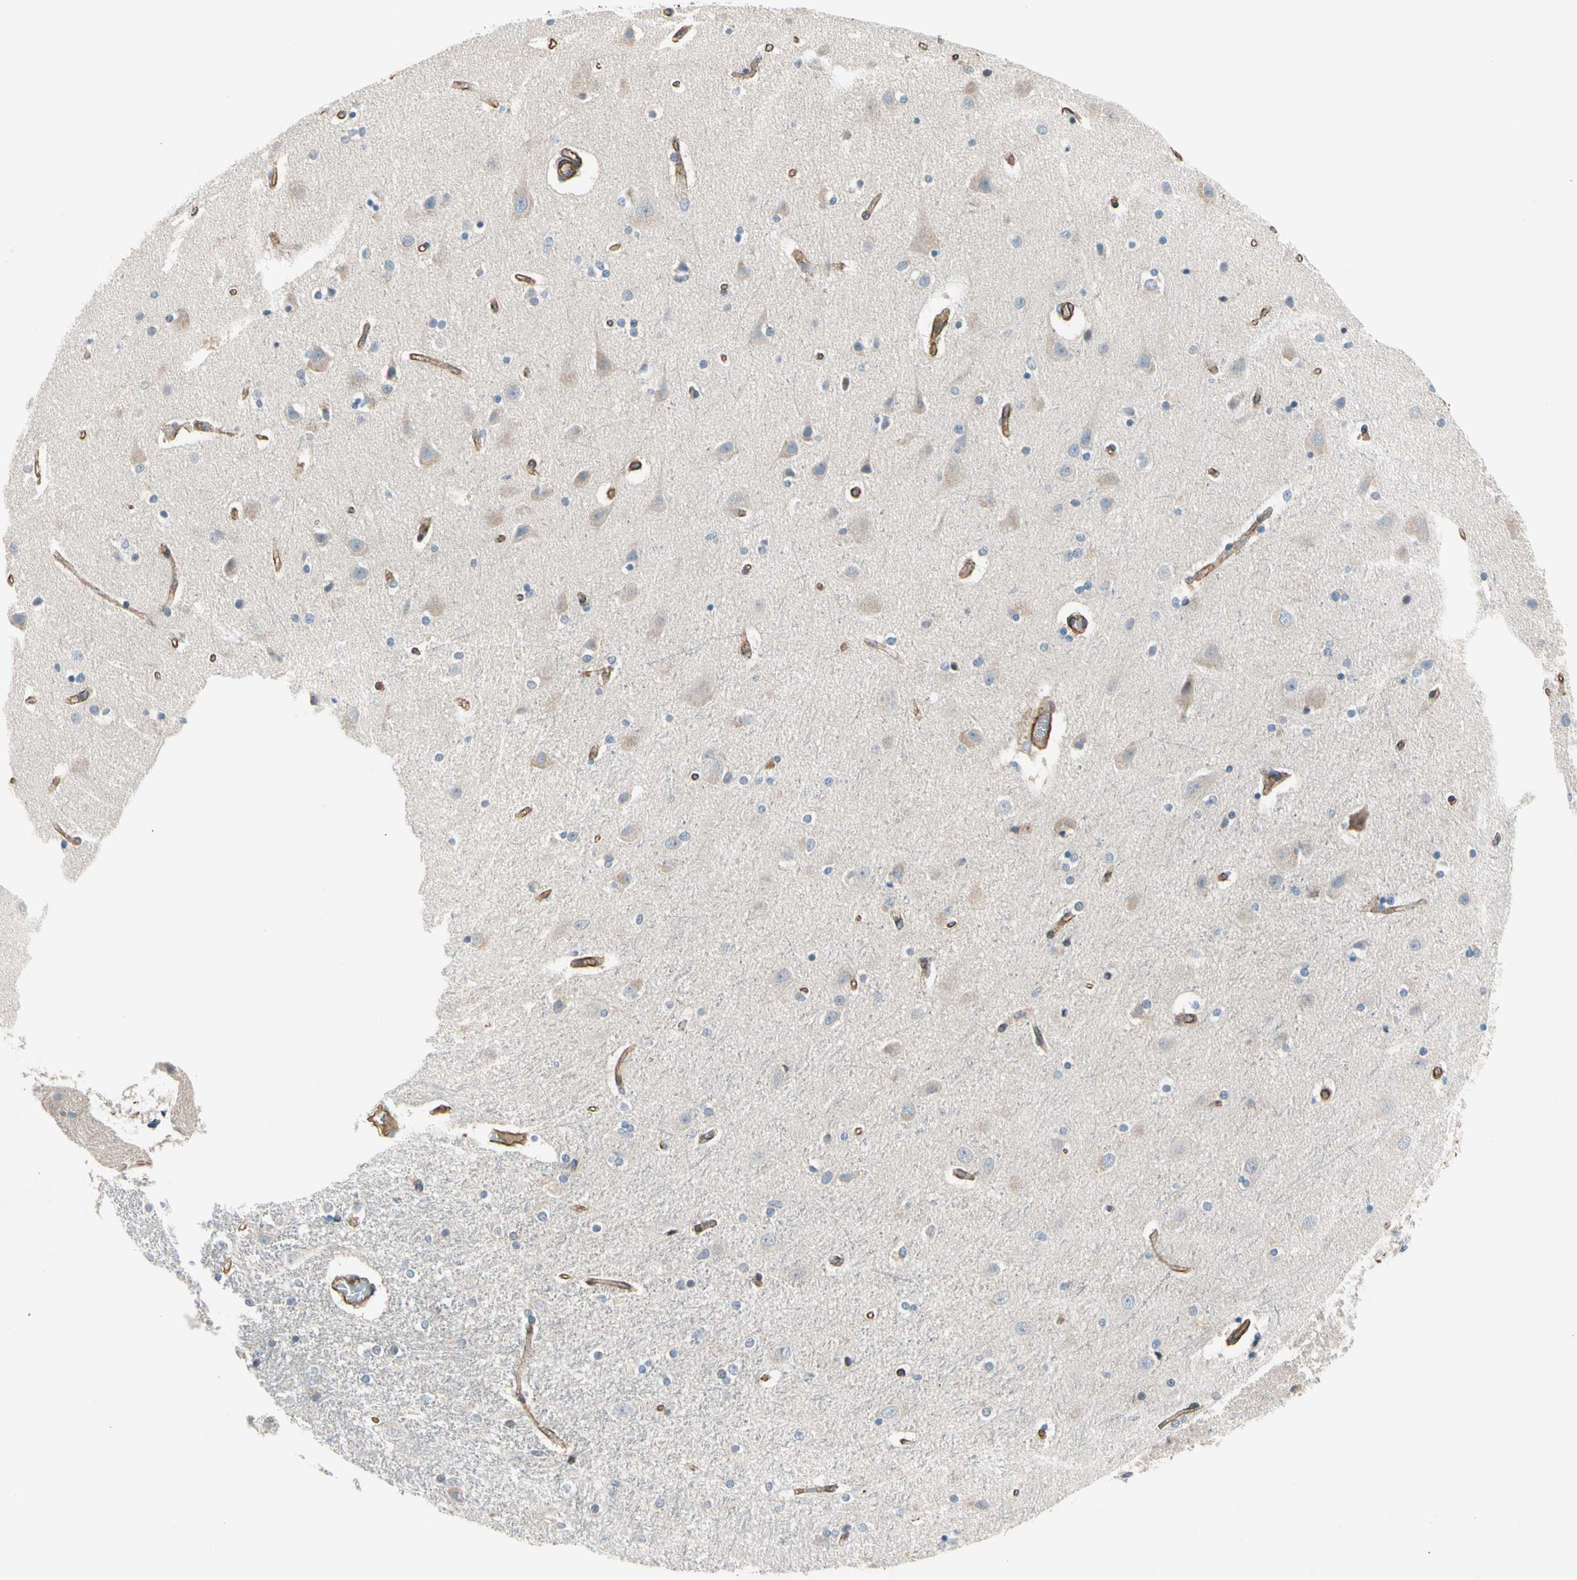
{"staining": {"intensity": "strong", "quantity": "<25%", "location": "cytoplasmic/membranous"}, "tissue": "caudate", "cell_type": "Glial cells", "image_type": "normal", "snomed": [{"axis": "morphology", "description": "Normal tissue, NOS"}, {"axis": "topography", "description": "Lateral ventricle wall"}], "caption": "A medium amount of strong cytoplasmic/membranous positivity is present in about <25% of glial cells in unremarkable caudate. (brown staining indicates protein expression, while blue staining denotes nuclei).", "gene": "LIMK2", "patient": {"sex": "female", "age": 54}}